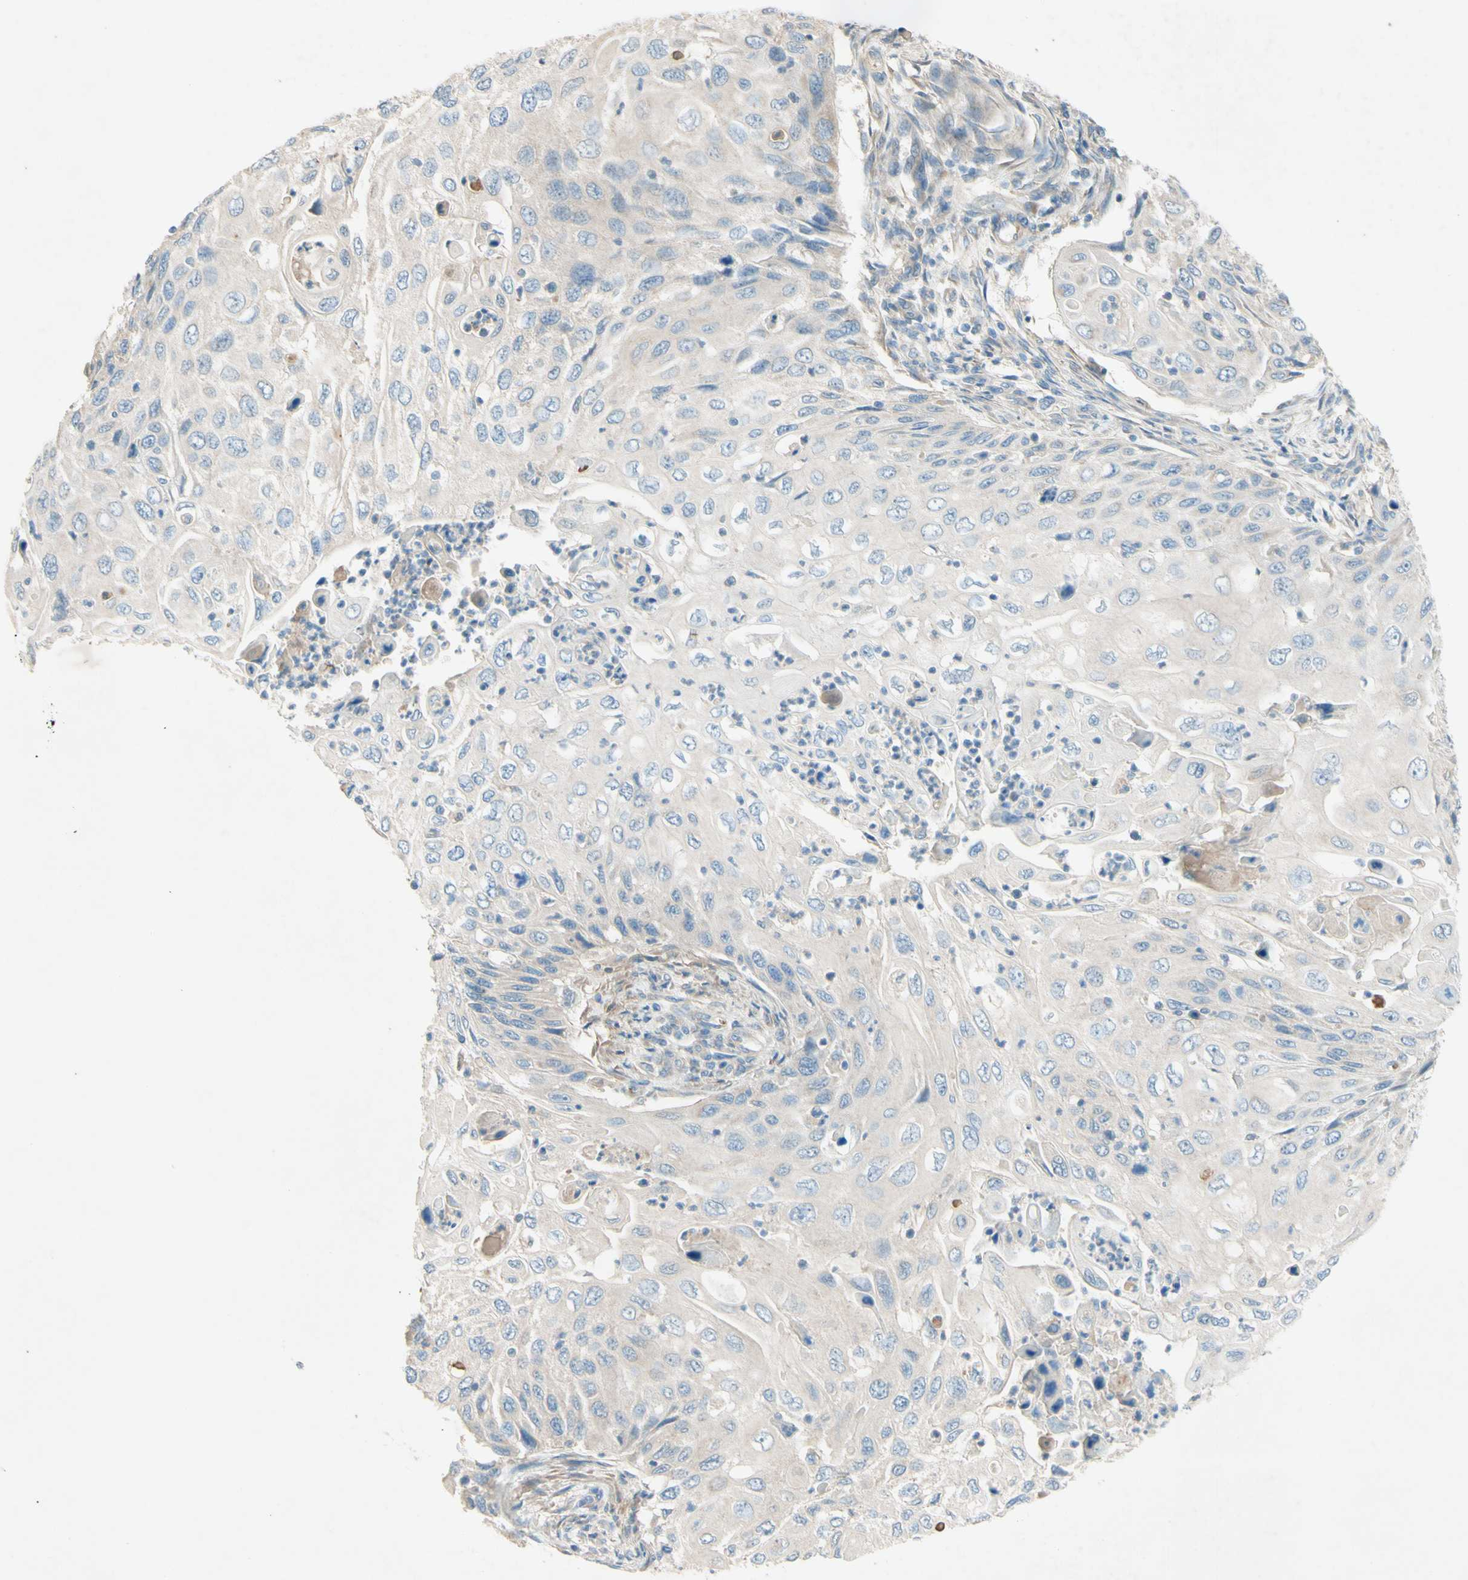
{"staining": {"intensity": "weak", "quantity": "25%-75%", "location": "cytoplasmic/membranous"}, "tissue": "cervical cancer", "cell_type": "Tumor cells", "image_type": "cancer", "snomed": [{"axis": "morphology", "description": "Squamous cell carcinoma, NOS"}, {"axis": "topography", "description": "Cervix"}], "caption": "This micrograph exhibits IHC staining of cervical squamous cell carcinoma, with low weak cytoplasmic/membranous staining in about 25%-75% of tumor cells.", "gene": "IL2", "patient": {"sex": "female", "age": 70}}